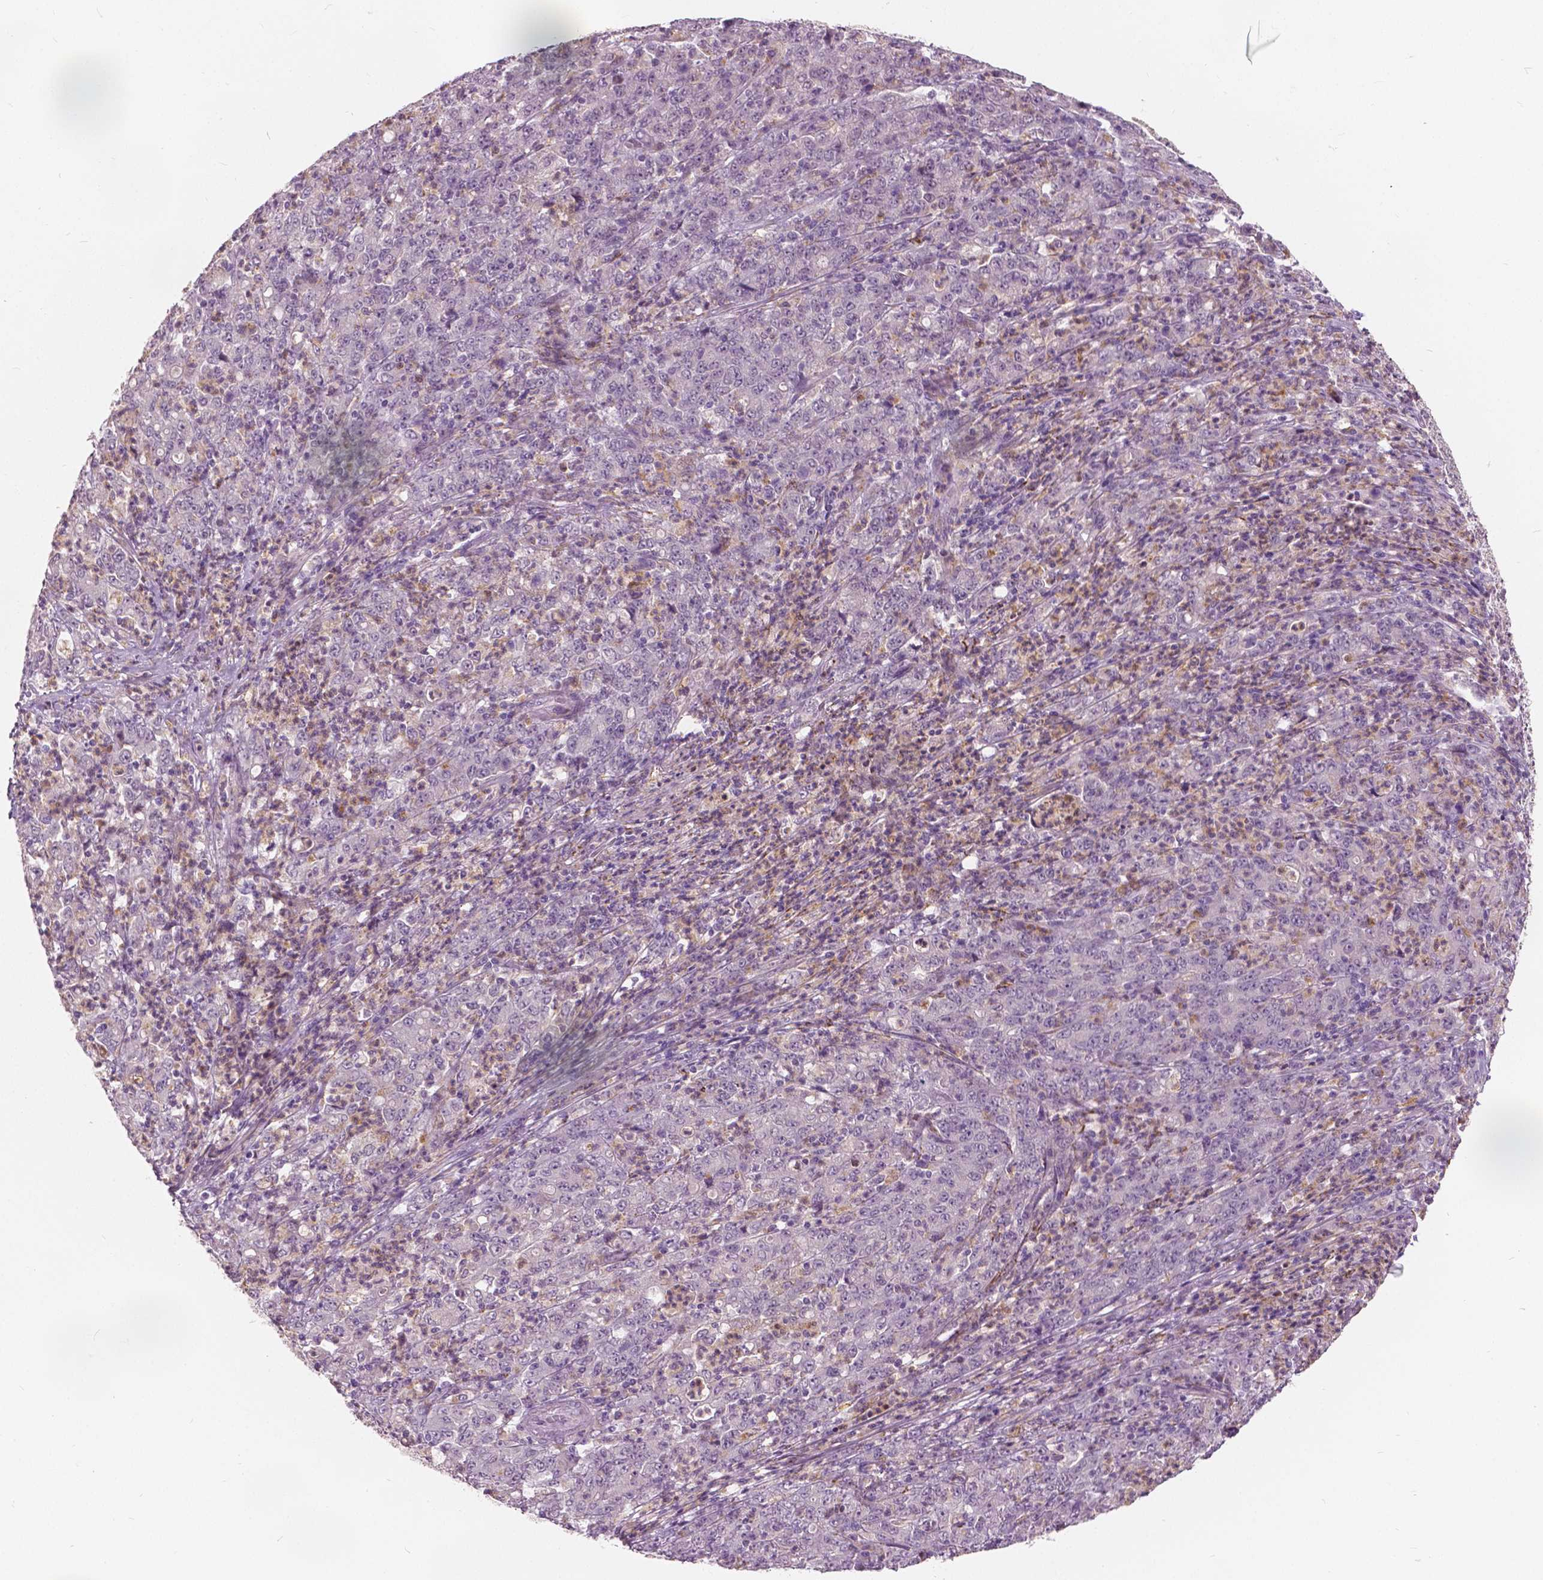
{"staining": {"intensity": "negative", "quantity": "none", "location": "none"}, "tissue": "stomach cancer", "cell_type": "Tumor cells", "image_type": "cancer", "snomed": [{"axis": "morphology", "description": "Adenocarcinoma, NOS"}, {"axis": "topography", "description": "Stomach, lower"}], "caption": "High magnification brightfield microscopy of stomach adenocarcinoma stained with DAB (3,3'-diaminobenzidine) (brown) and counterstained with hematoxylin (blue): tumor cells show no significant staining.", "gene": "DLX6", "patient": {"sex": "female", "age": 71}}